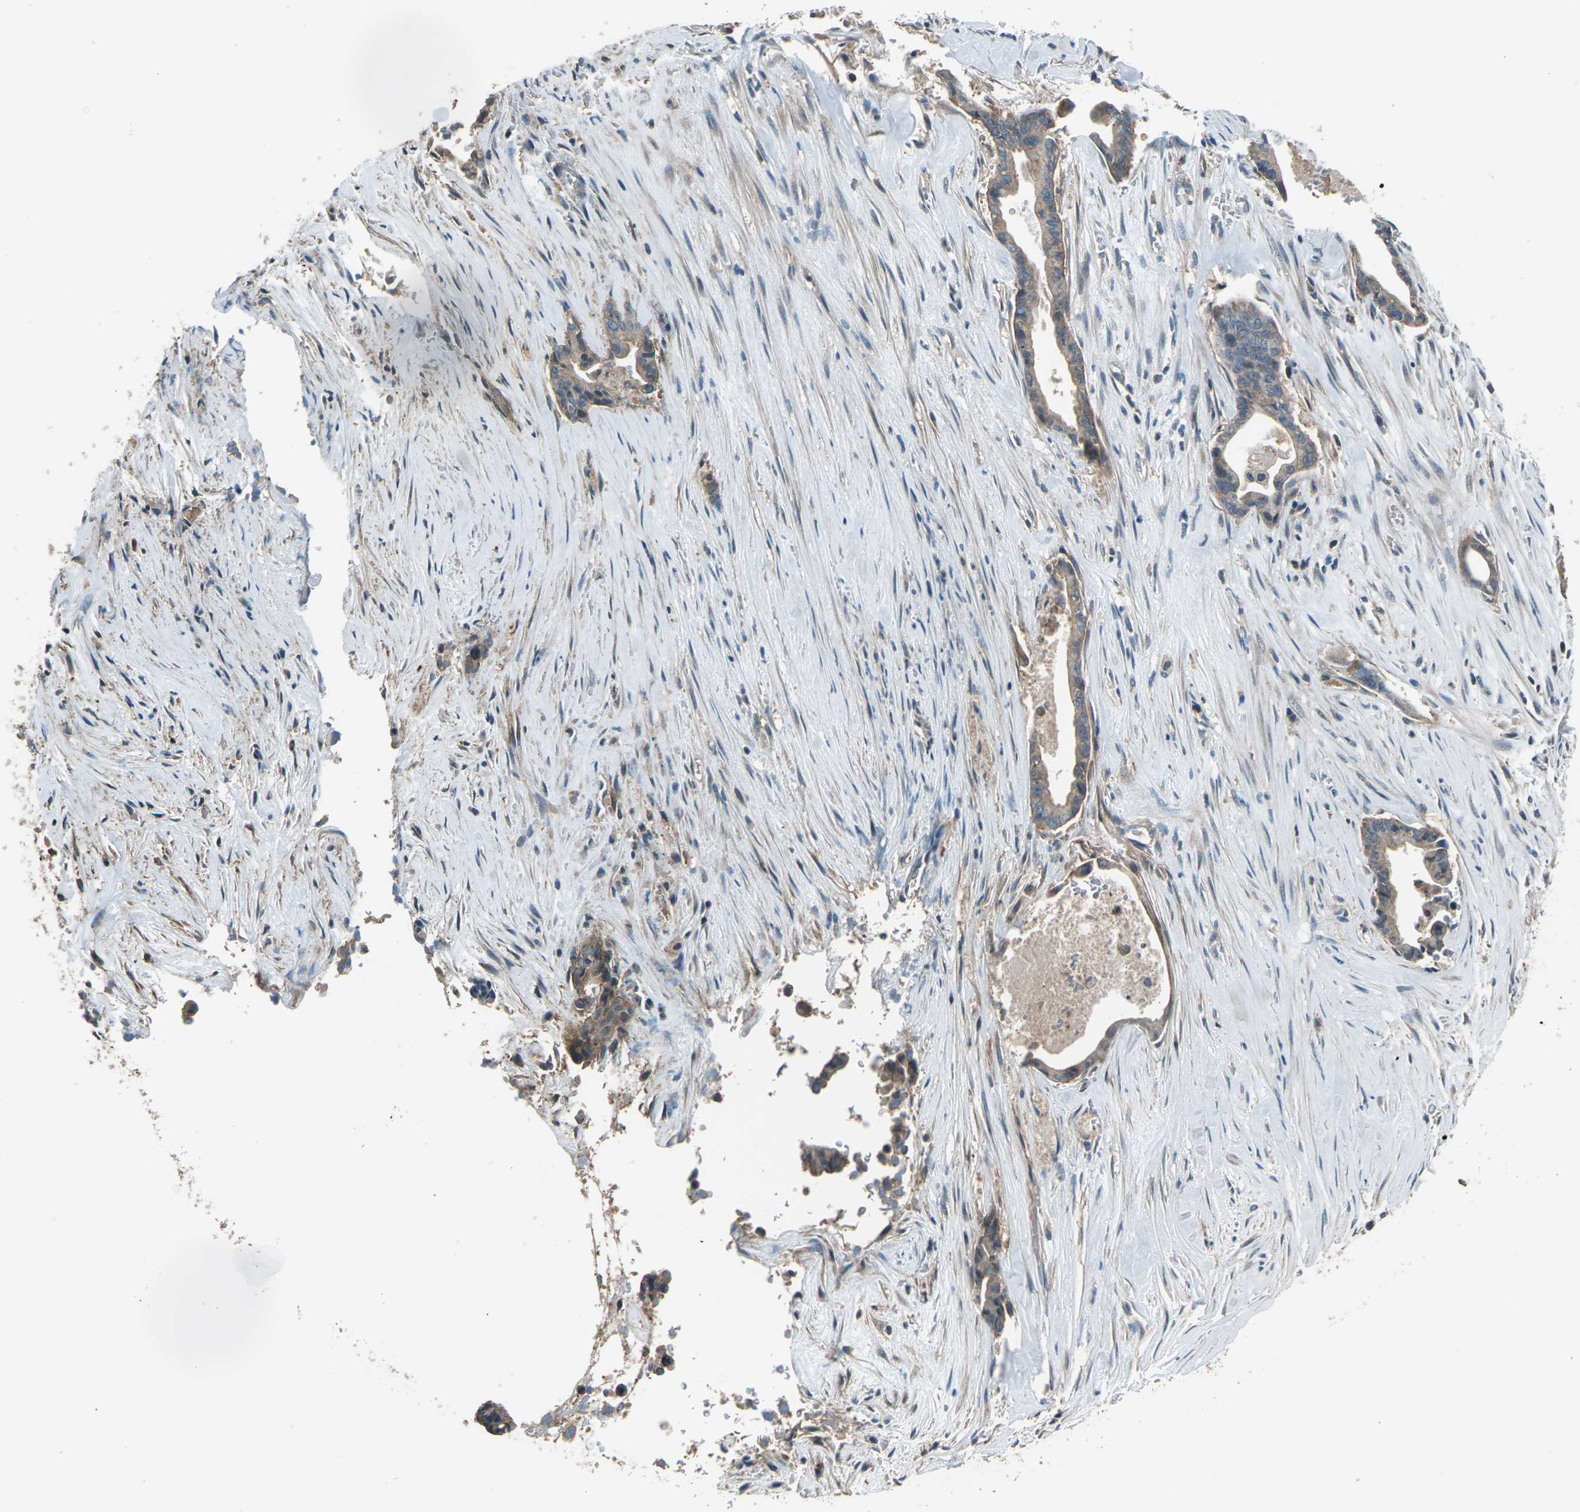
{"staining": {"intensity": "weak", "quantity": ">75%", "location": "cytoplasmic/membranous"}, "tissue": "liver cancer", "cell_type": "Tumor cells", "image_type": "cancer", "snomed": [{"axis": "morphology", "description": "Cholangiocarcinoma"}, {"axis": "topography", "description": "Liver"}], "caption": "This image displays immunohistochemistry staining of cholangiocarcinoma (liver), with low weak cytoplasmic/membranous expression in about >75% of tumor cells.", "gene": "CMTM4", "patient": {"sex": "female", "age": 55}}